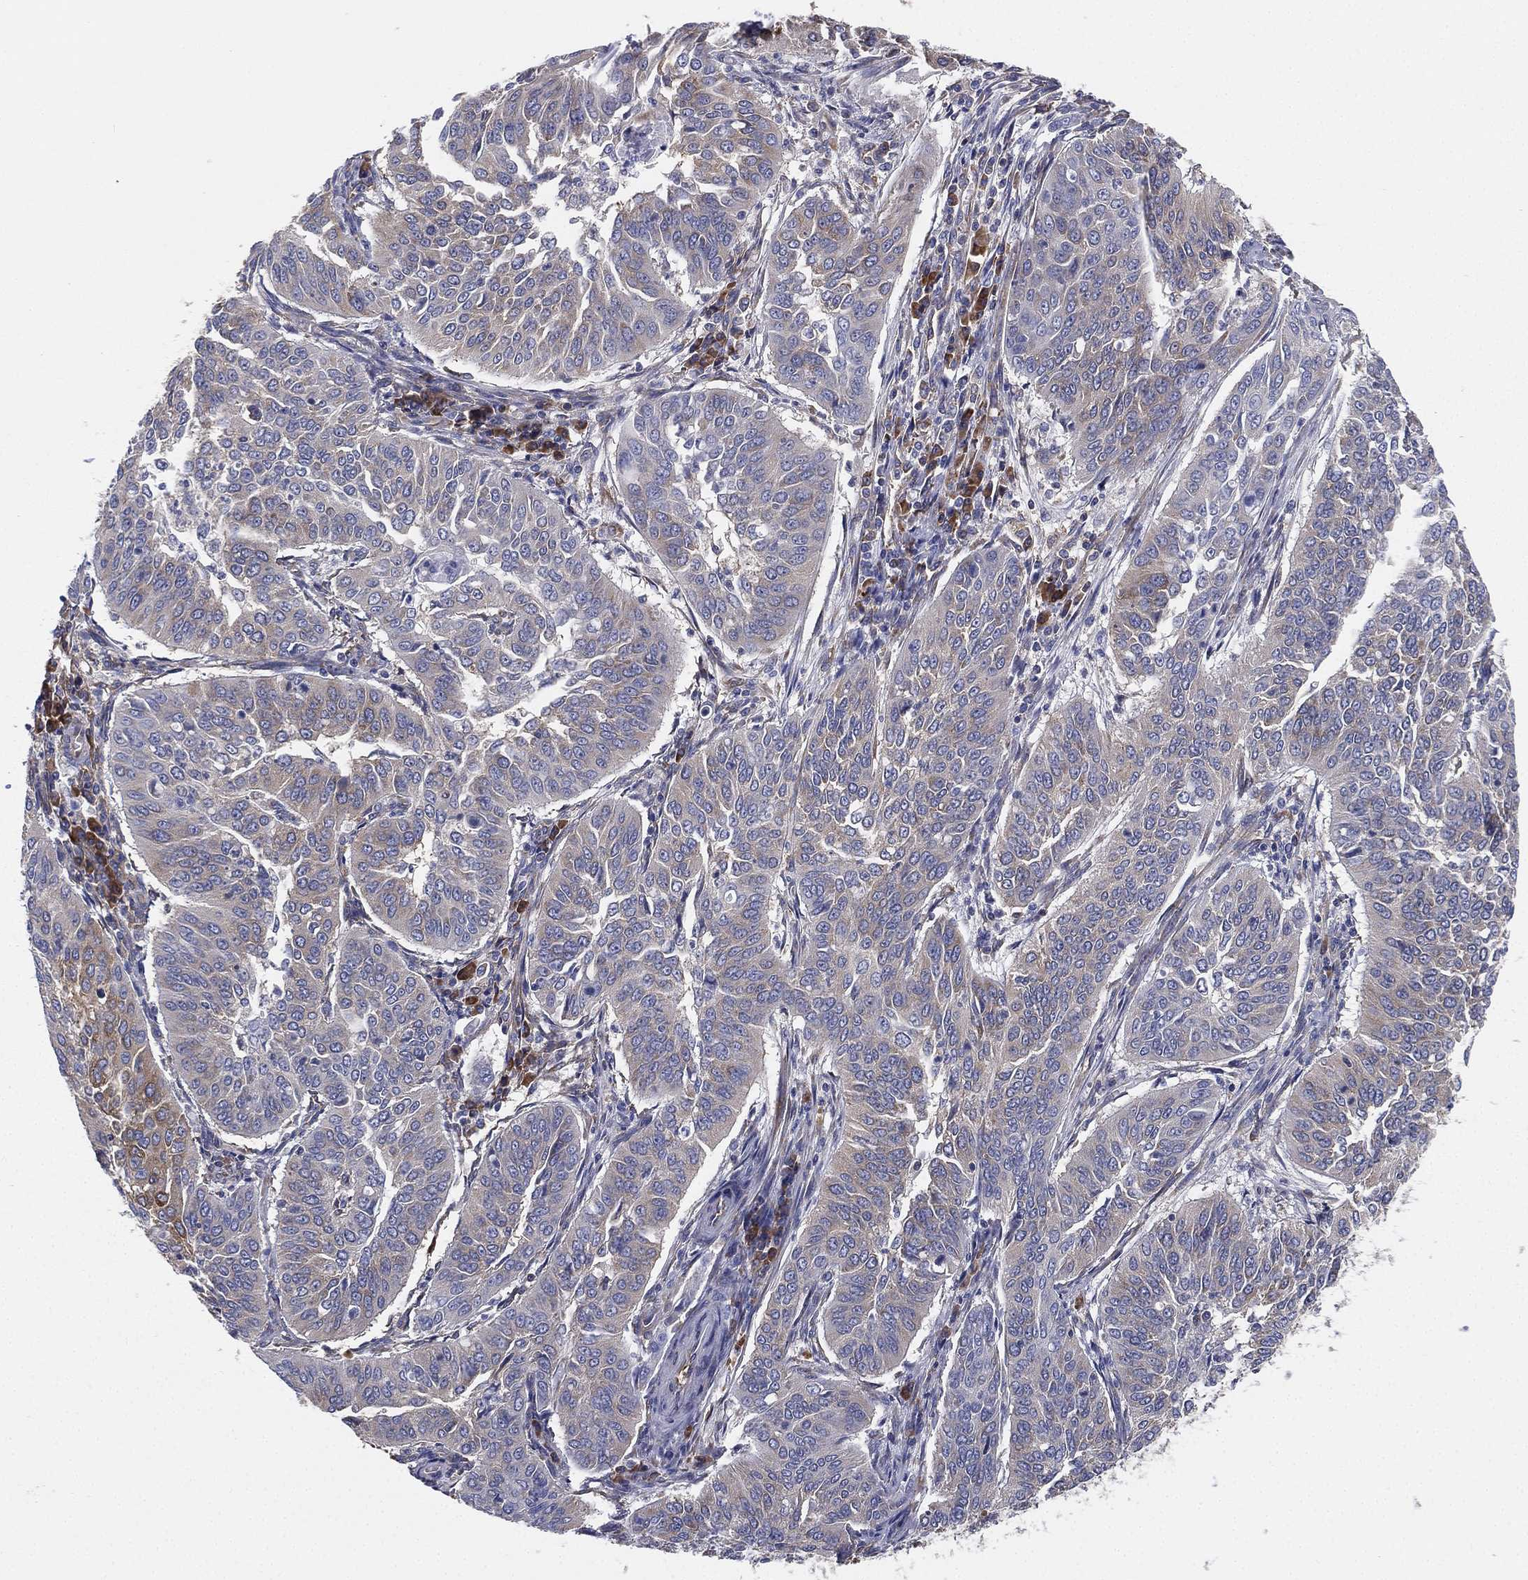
{"staining": {"intensity": "weak", "quantity": "<25%", "location": "cytoplasmic/membranous"}, "tissue": "cervical cancer", "cell_type": "Tumor cells", "image_type": "cancer", "snomed": [{"axis": "morphology", "description": "Normal tissue, NOS"}, {"axis": "morphology", "description": "Squamous cell carcinoma, NOS"}, {"axis": "topography", "description": "Cervix"}], "caption": "IHC image of neoplastic tissue: cervical cancer stained with DAB (3,3'-diaminobenzidine) shows no significant protein positivity in tumor cells. (DAB (3,3'-diaminobenzidine) immunohistochemistry (IHC), high magnification).", "gene": "FARSA", "patient": {"sex": "female", "age": 39}}